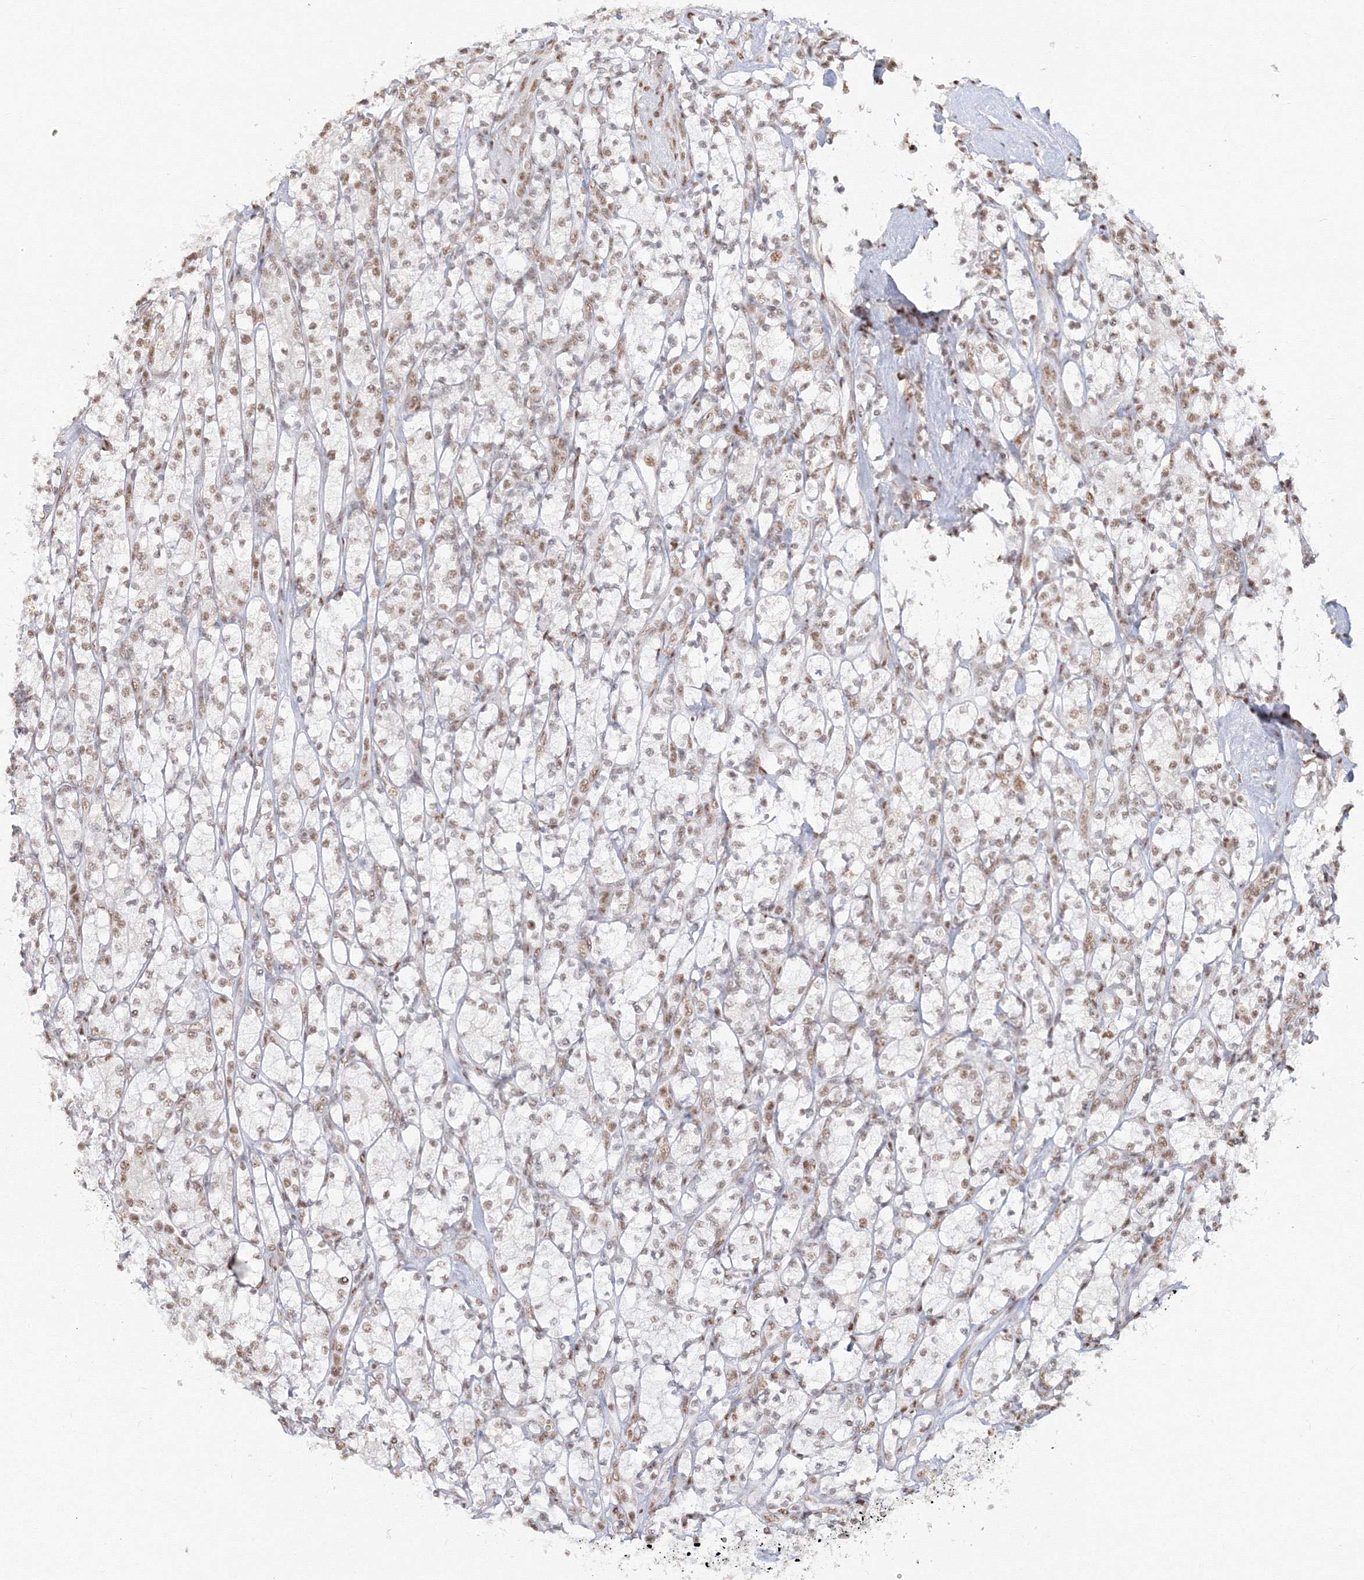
{"staining": {"intensity": "weak", "quantity": ">75%", "location": "nuclear"}, "tissue": "renal cancer", "cell_type": "Tumor cells", "image_type": "cancer", "snomed": [{"axis": "morphology", "description": "Adenocarcinoma, NOS"}, {"axis": "topography", "description": "Kidney"}], "caption": "The immunohistochemical stain labels weak nuclear expression in tumor cells of renal cancer (adenocarcinoma) tissue.", "gene": "PPP4R2", "patient": {"sex": "male", "age": 77}}